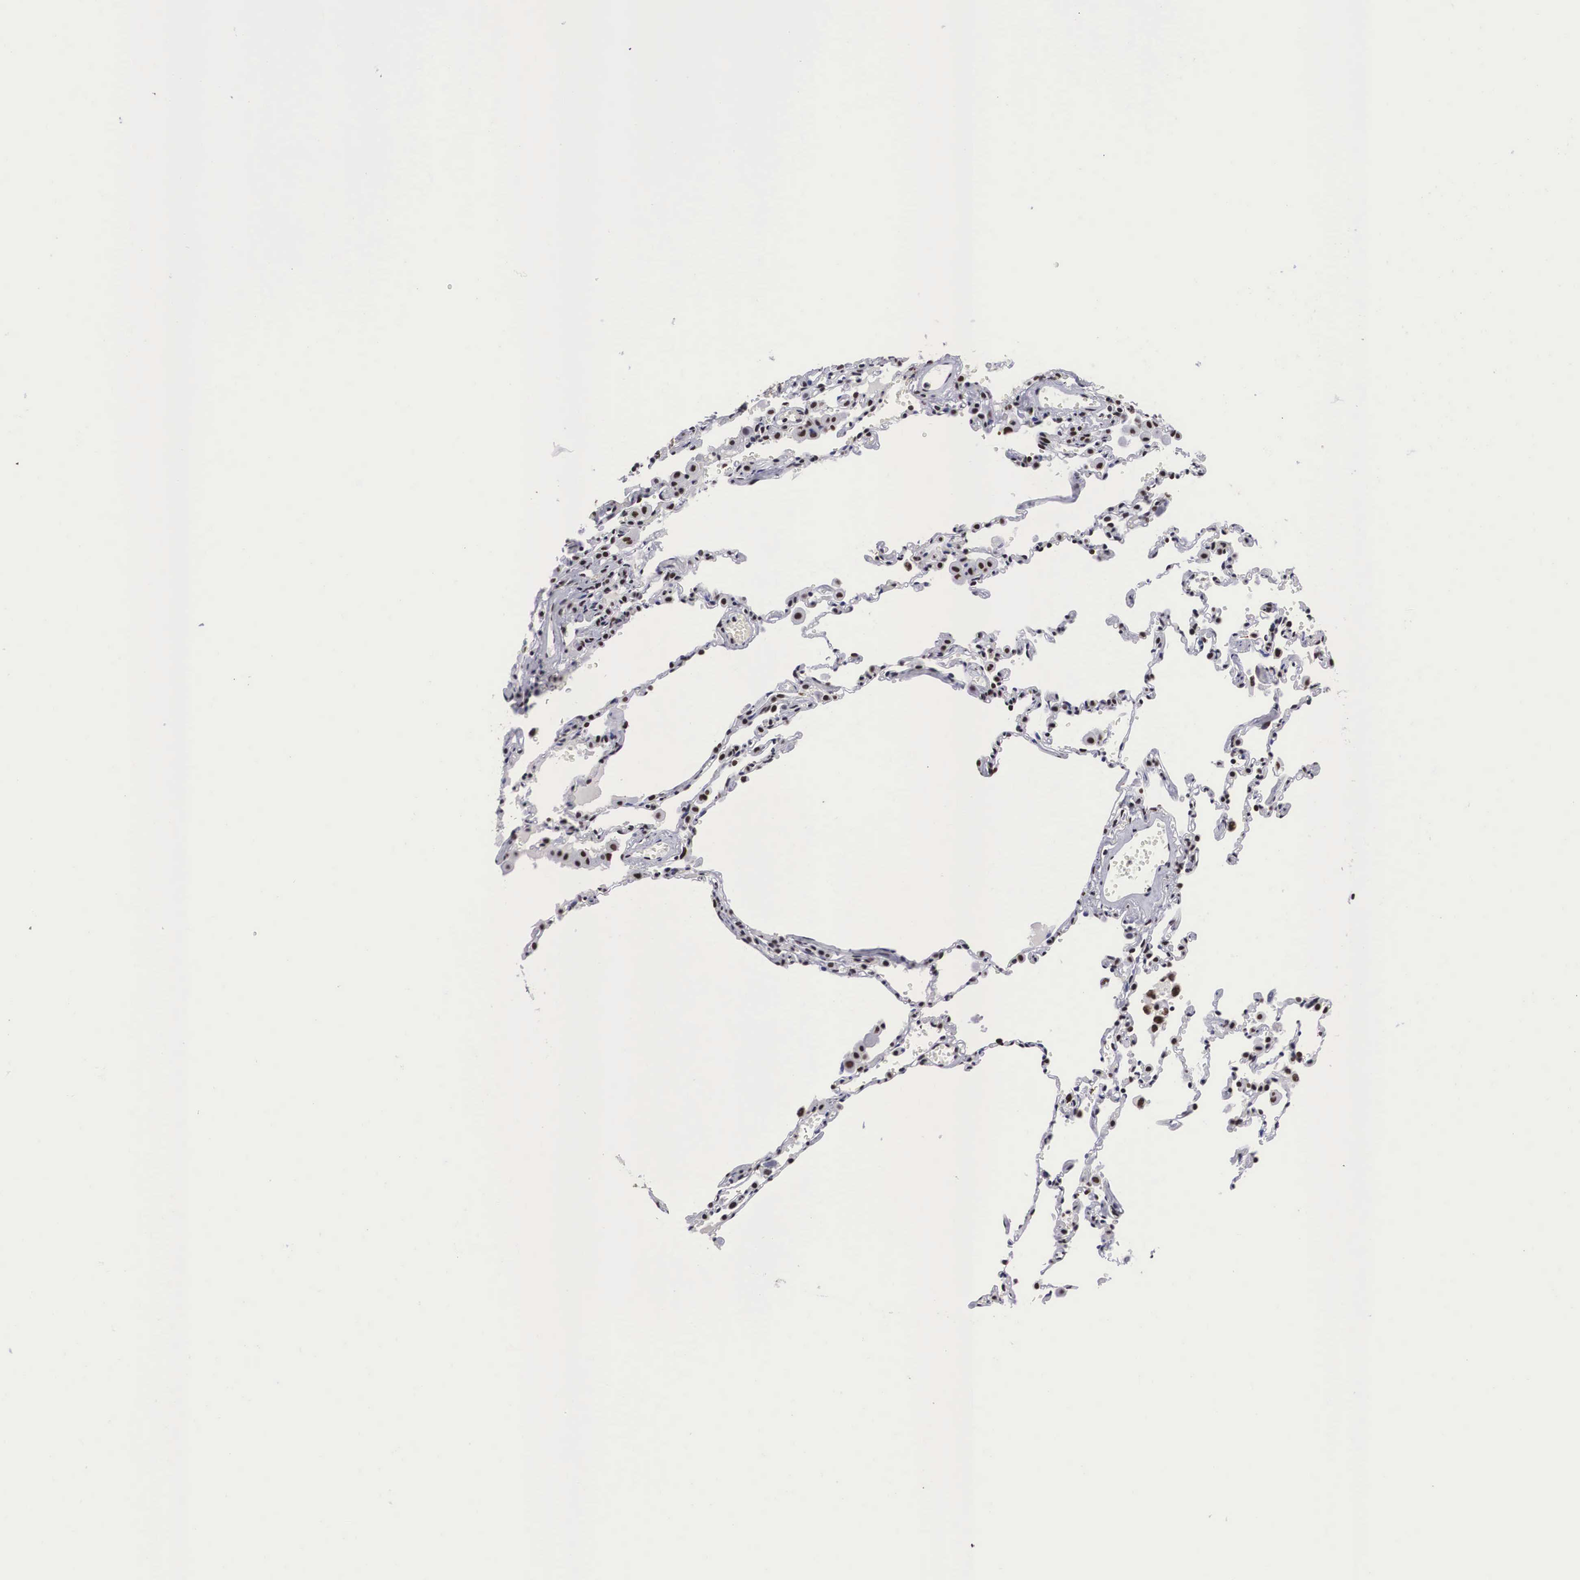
{"staining": {"intensity": "strong", "quantity": ">75%", "location": "nuclear"}, "tissue": "lung cancer", "cell_type": "Tumor cells", "image_type": "cancer", "snomed": [{"axis": "morphology", "description": "Adenocarcinoma, NOS"}, {"axis": "topography", "description": "Lung"}], "caption": "A high-resolution photomicrograph shows immunohistochemistry staining of adenocarcinoma (lung), which shows strong nuclear expression in approximately >75% of tumor cells. The staining is performed using DAB brown chromogen to label protein expression. The nuclei are counter-stained blue using hematoxylin.", "gene": "SF3A1", "patient": {"sex": "male", "age": 64}}